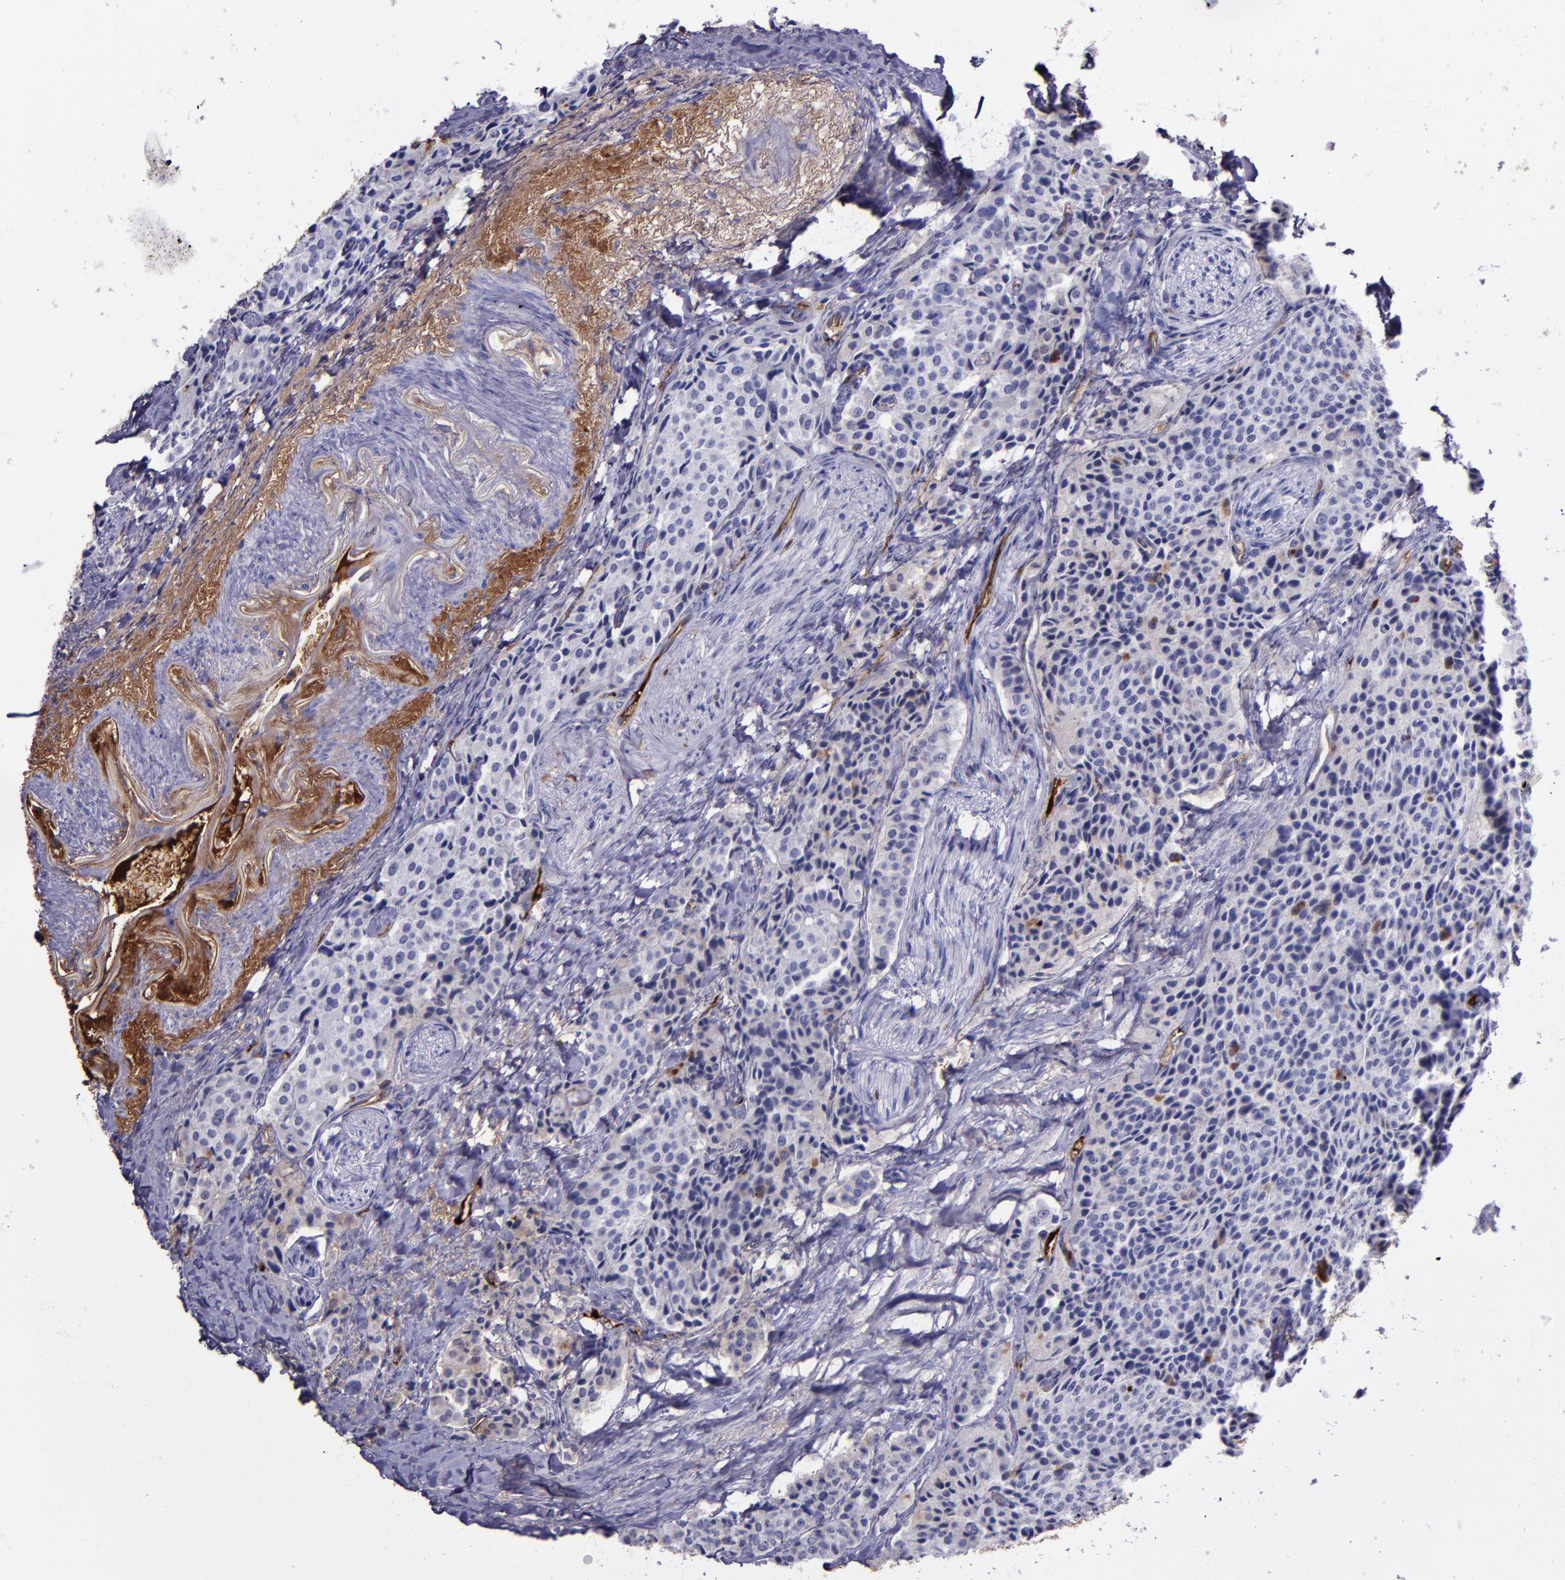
{"staining": {"intensity": "negative", "quantity": "none", "location": "none"}, "tissue": "carcinoid", "cell_type": "Tumor cells", "image_type": "cancer", "snomed": [{"axis": "morphology", "description": "Carcinoid, malignant, NOS"}, {"axis": "topography", "description": "Colon"}], "caption": "An image of carcinoid stained for a protein demonstrates no brown staining in tumor cells.", "gene": "A2M", "patient": {"sex": "female", "age": 61}}